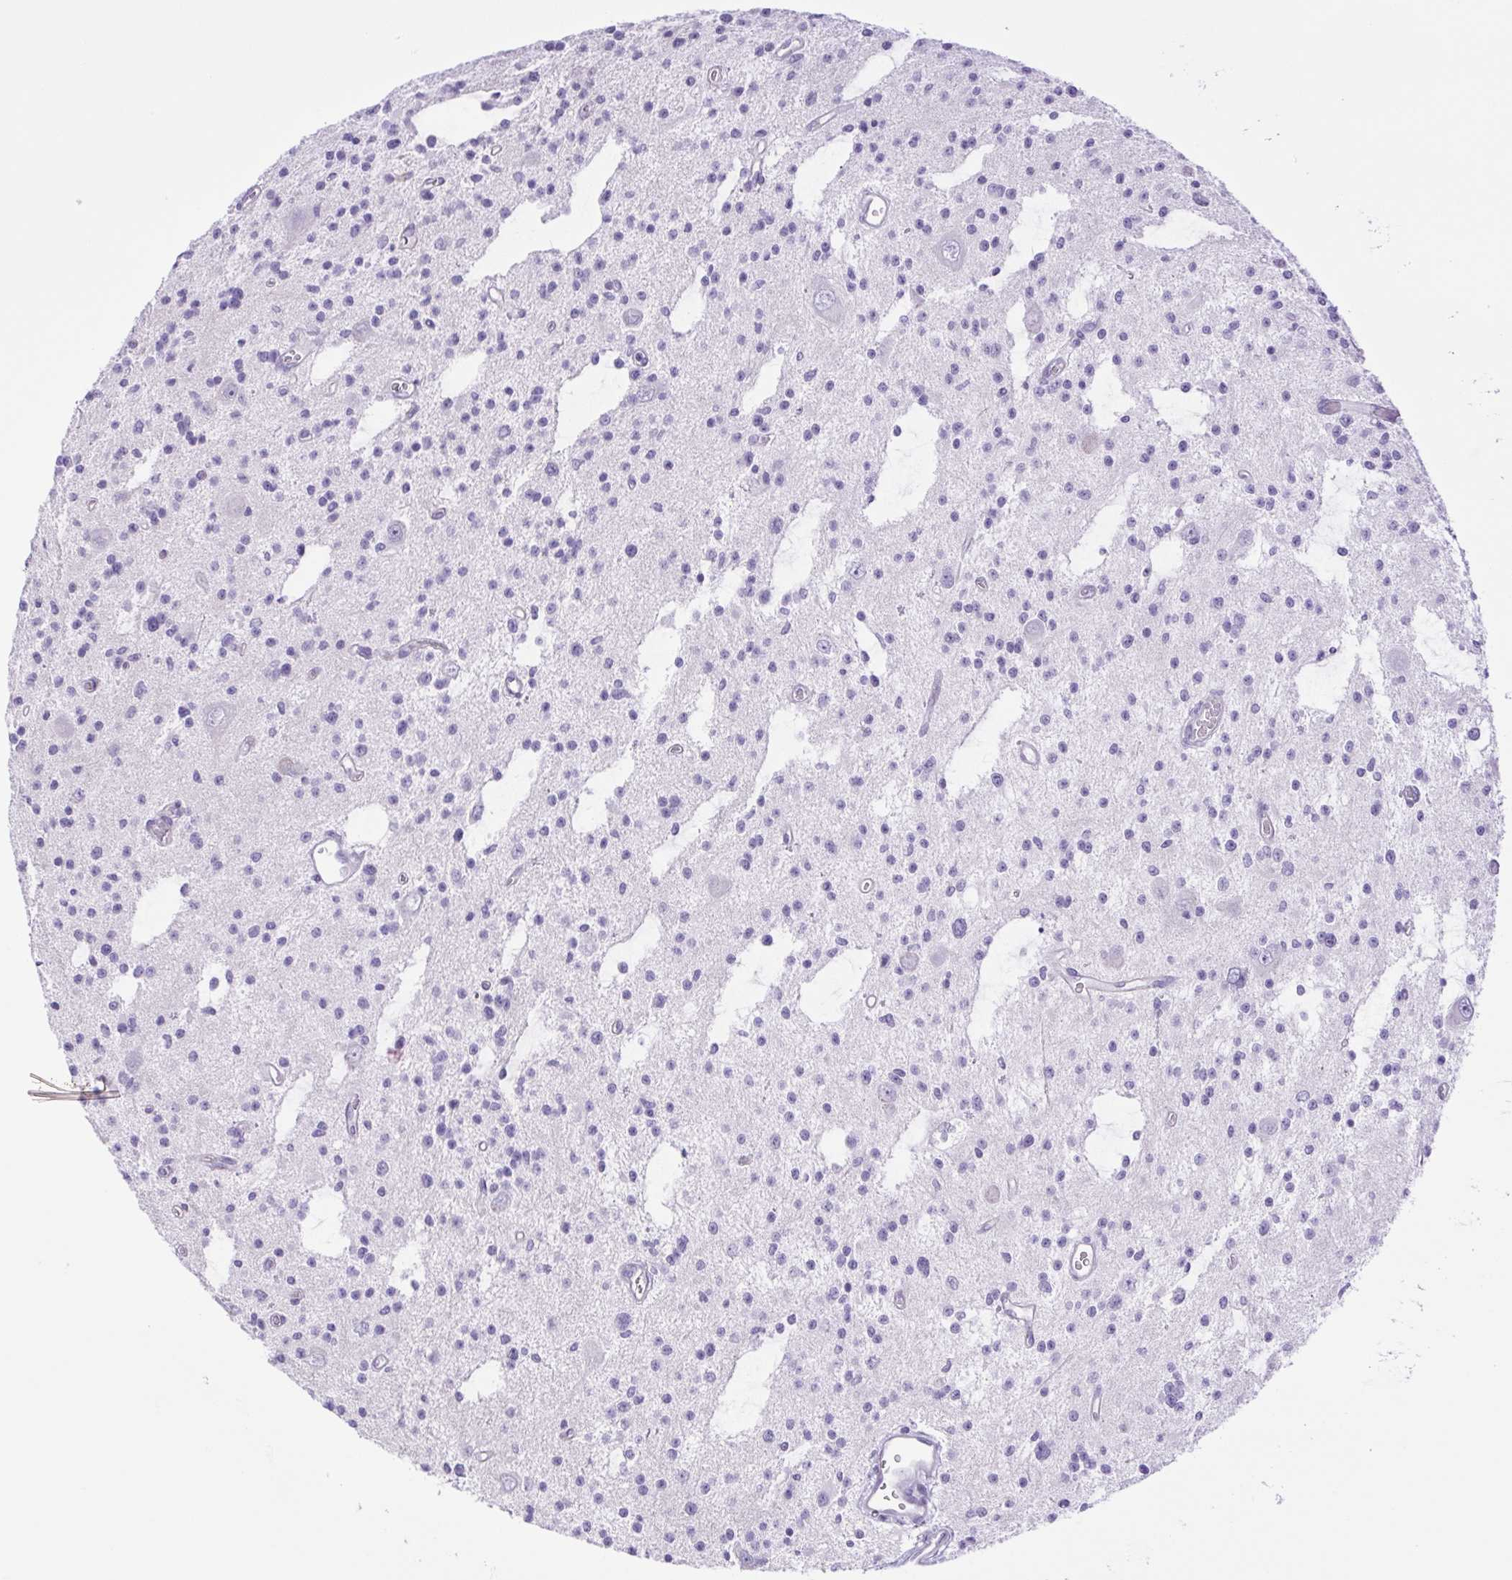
{"staining": {"intensity": "negative", "quantity": "none", "location": "none"}, "tissue": "glioma", "cell_type": "Tumor cells", "image_type": "cancer", "snomed": [{"axis": "morphology", "description": "Glioma, malignant, Low grade"}, {"axis": "topography", "description": "Brain"}], "caption": "This image is of malignant glioma (low-grade) stained with immunohistochemistry to label a protein in brown with the nuclei are counter-stained blue. There is no positivity in tumor cells.", "gene": "CDSN", "patient": {"sex": "male", "age": 43}}